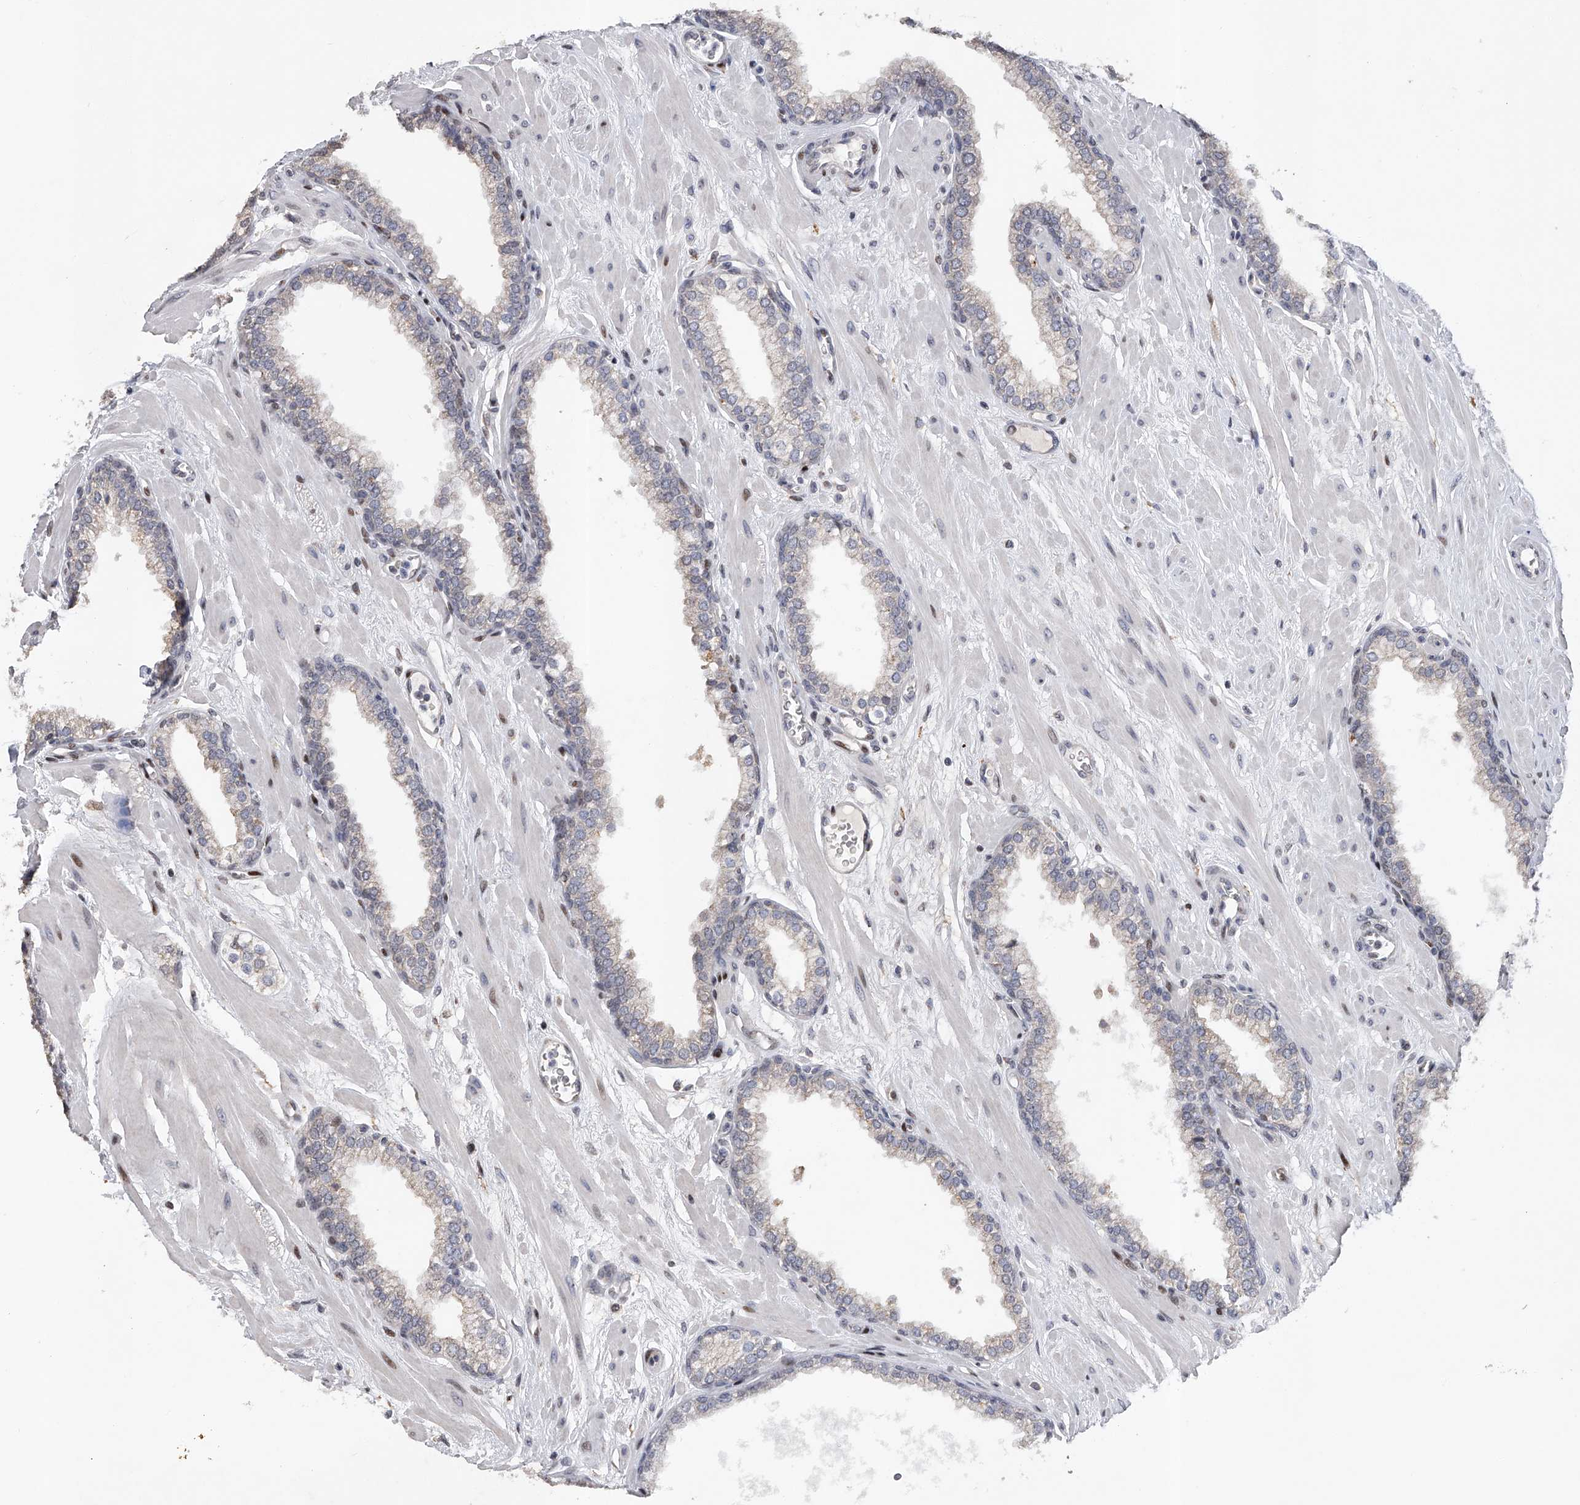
{"staining": {"intensity": "negative", "quantity": "none", "location": "none"}, "tissue": "prostate", "cell_type": "Glandular cells", "image_type": "normal", "snomed": [{"axis": "morphology", "description": "Normal tissue, NOS"}, {"axis": "morphology", "description": "Urothelial carcinoma, Low grade"}, {"axis": "topography", "description": "Urinary bladder"}, {"axis": "topography", "description": "Prostate"}], "caption": "Glandular cells show no significant protein expression in normal prostate. The staining was performed using DAB (3,3'-diaminobenzidine) to visualize the protein expression in brown, while the nuclei were stained in blue with hematoxylin (Magnification: 20x).", "gene": "RWDD2A", "patient": {"sex": "male", "age": 60}}